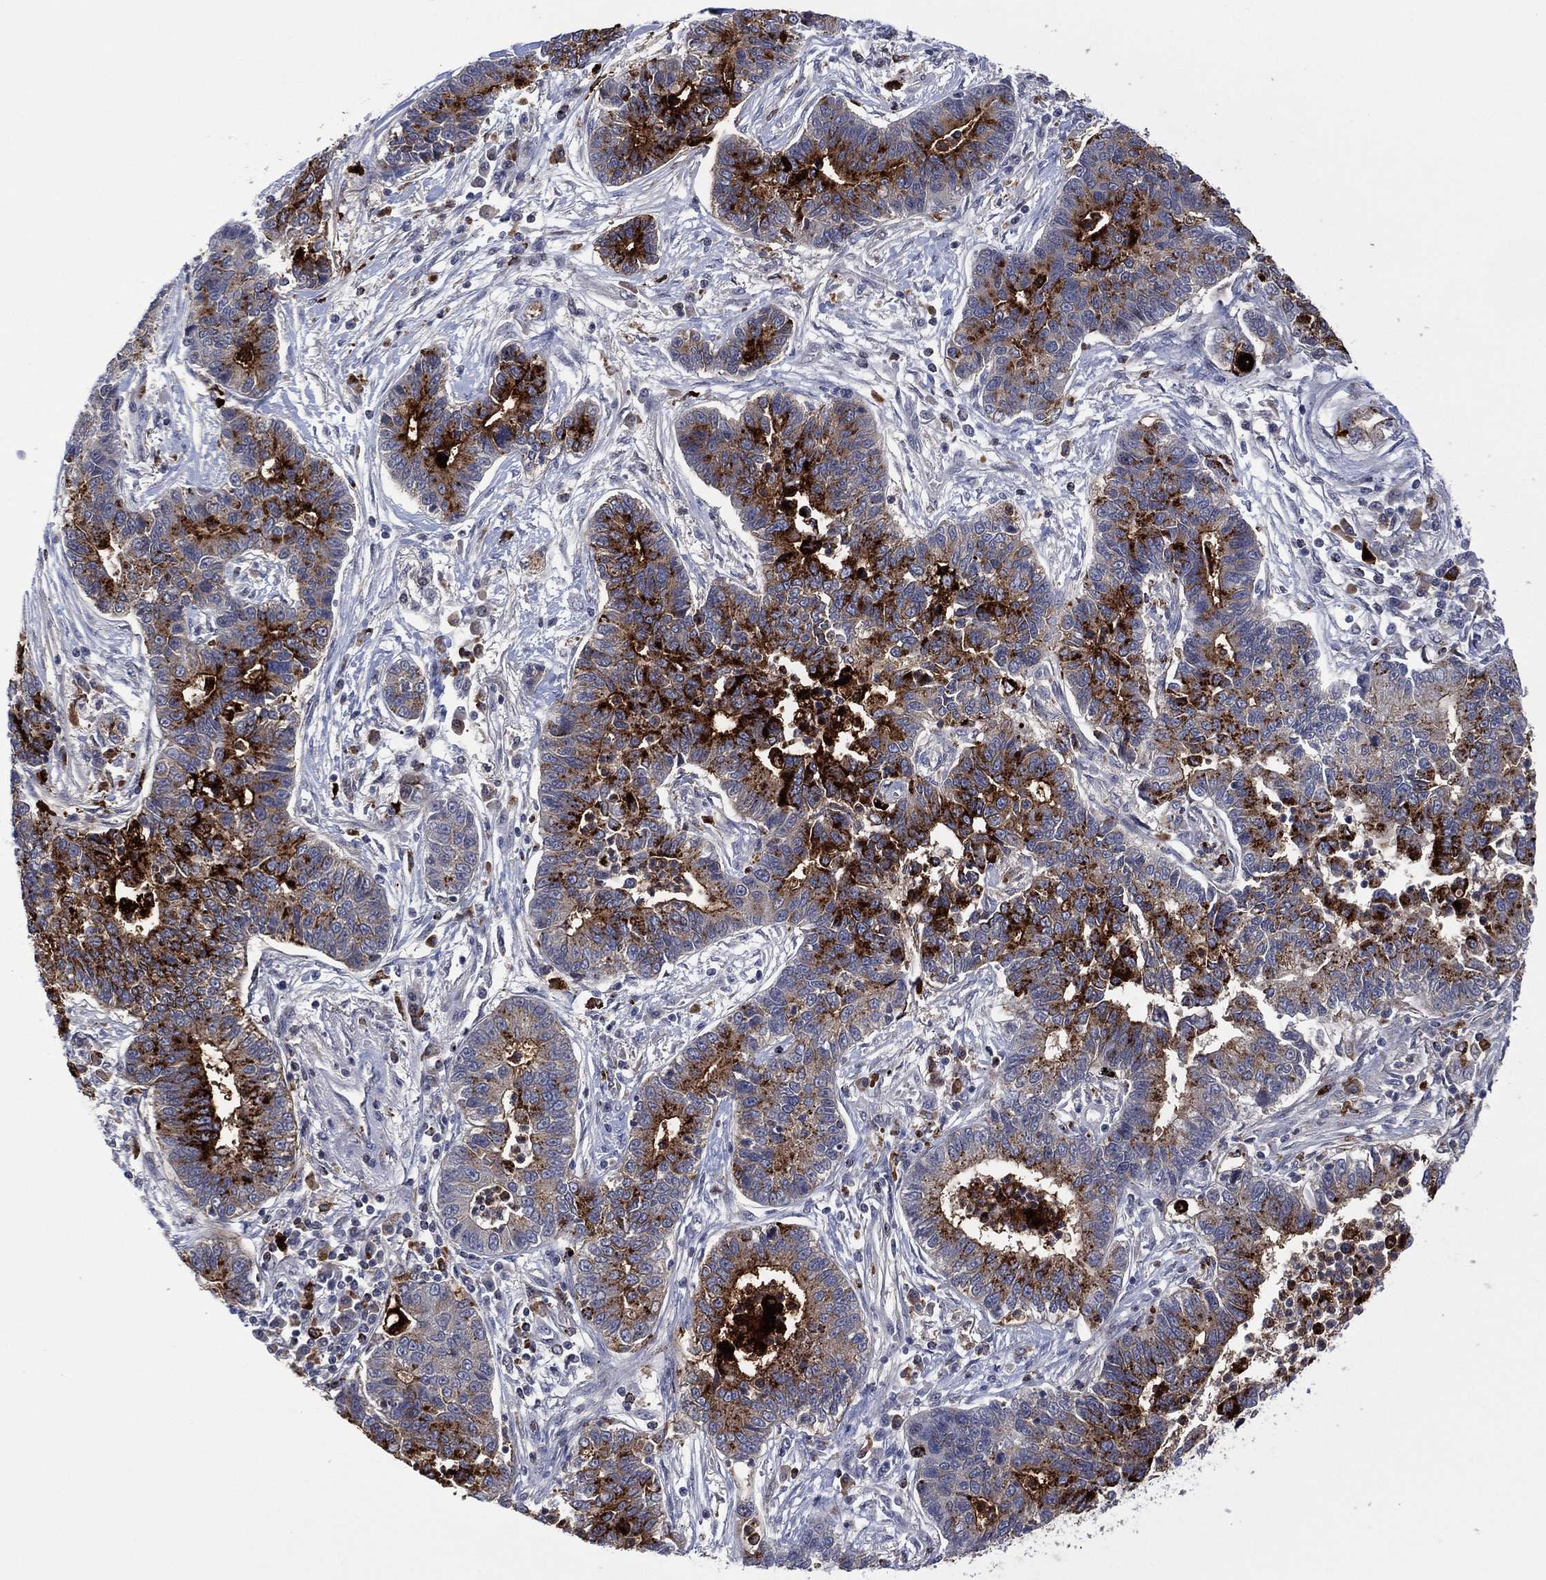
{"staining": {"intensity": "strong", "quantity": "<25%", "location": "cytoplasmic/membranous"}, "tissue": "lung cancer", "cell_type": "Tumor cells", "image_type": "cancer", "snomed": [{"axis": "morphology", "description": "Adenocarcinoma, NOS"}, {"axis": "topography", "description": "Lung"}], "caption": "Protein staining of lung cancer tissue shows strong cytoplasmic/membranous positivity in approximately <25% of tumor cells. (IHC, brightfield microscopy, high magnification).", "gene": "DPP4", "patient": {"sex": "female", "age": 57}}